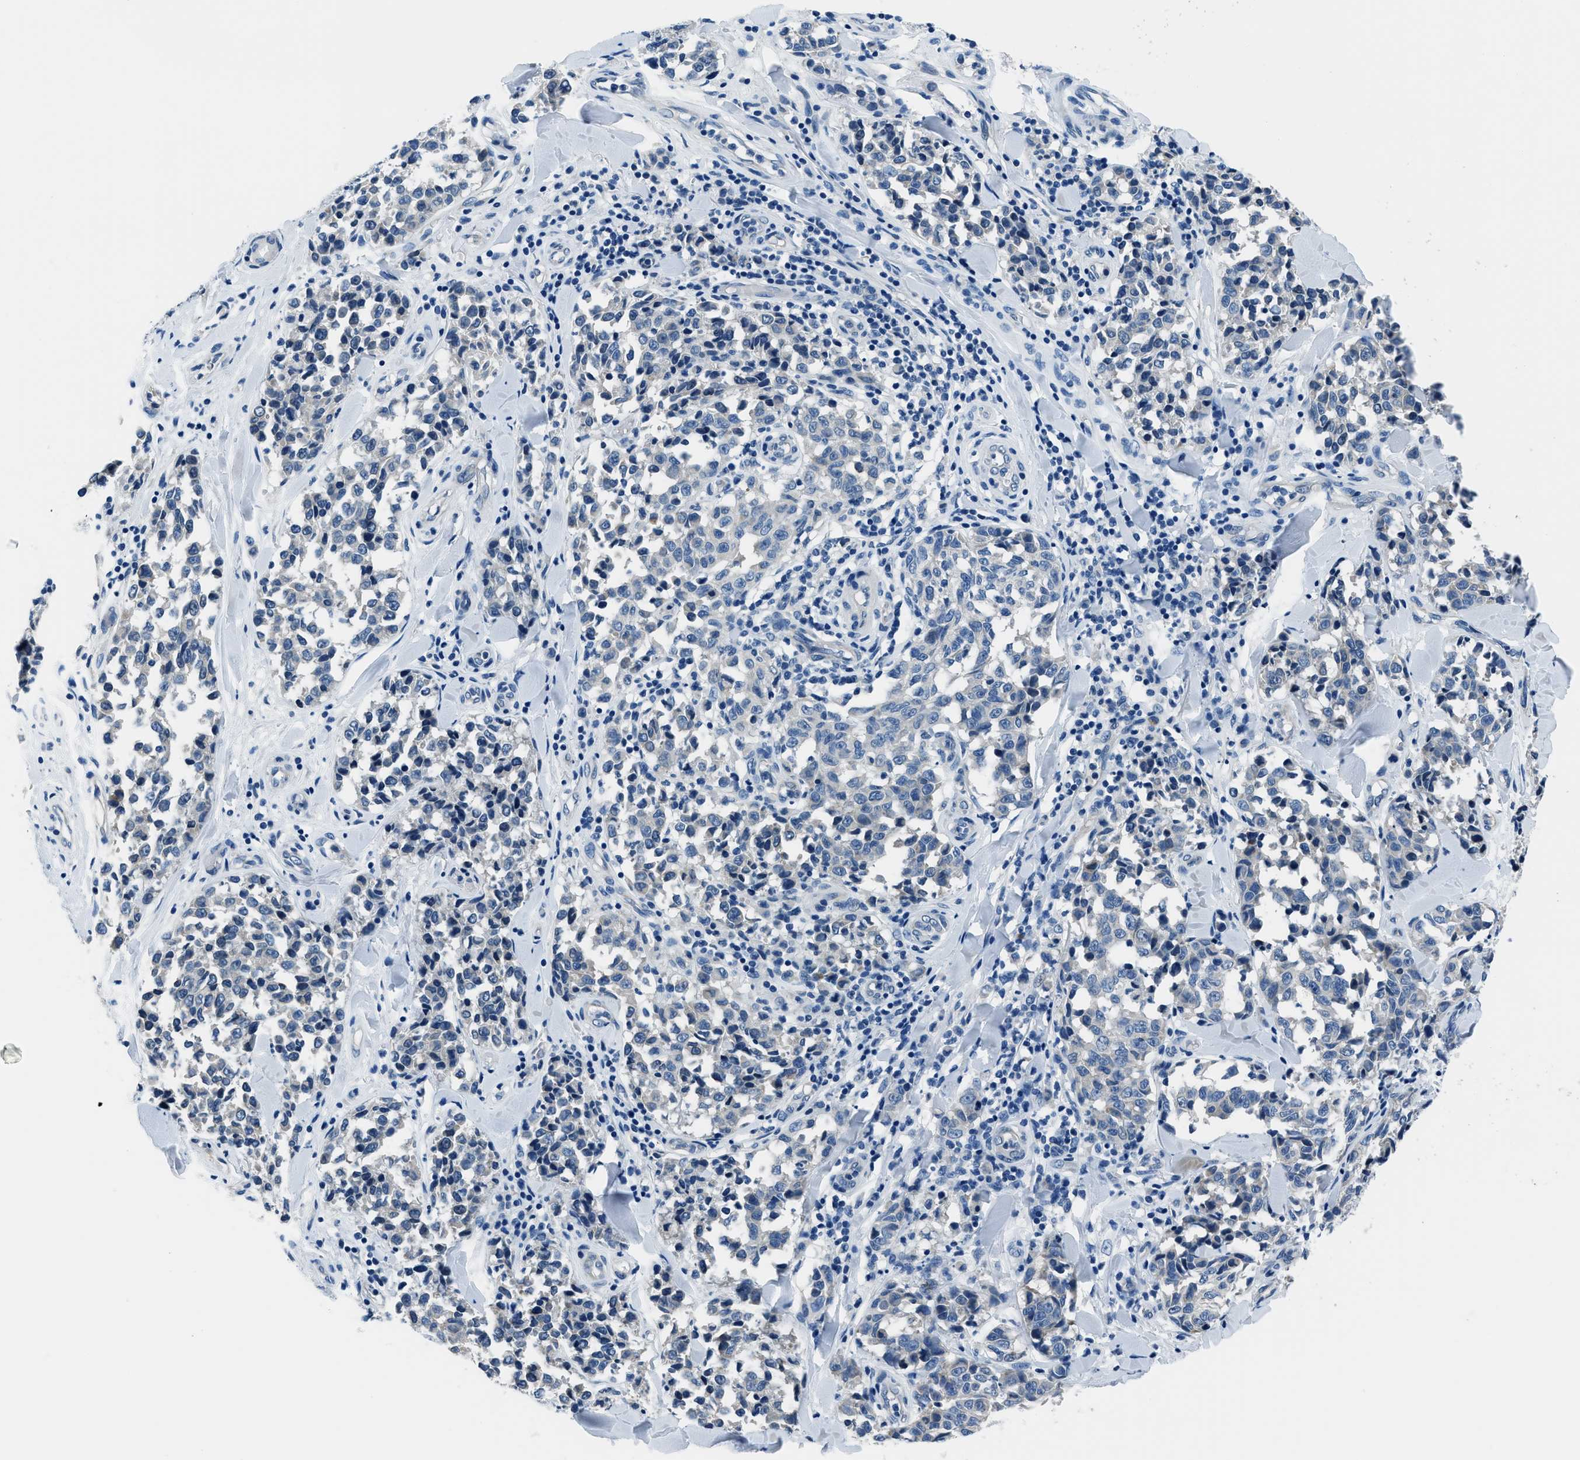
{"staining": {"intensity": "negative", "quantity": "none", "location": "none"}, "tissue": "melanoma", "cell_type": "Tumor cells", "image_type": "cancer", "snomed": [{"axis": "morphology", "description": "Malignant melanoma, NOS"}, {"axis": "topography", "description": "Skin"}], "caption": "A high-resolution photomicrograph shows IHC staining of melanoma, which exhibits no significant positivity in tumor cells.", "gene": "GJA3", "patient": {"sex": "female", "age": 64}}